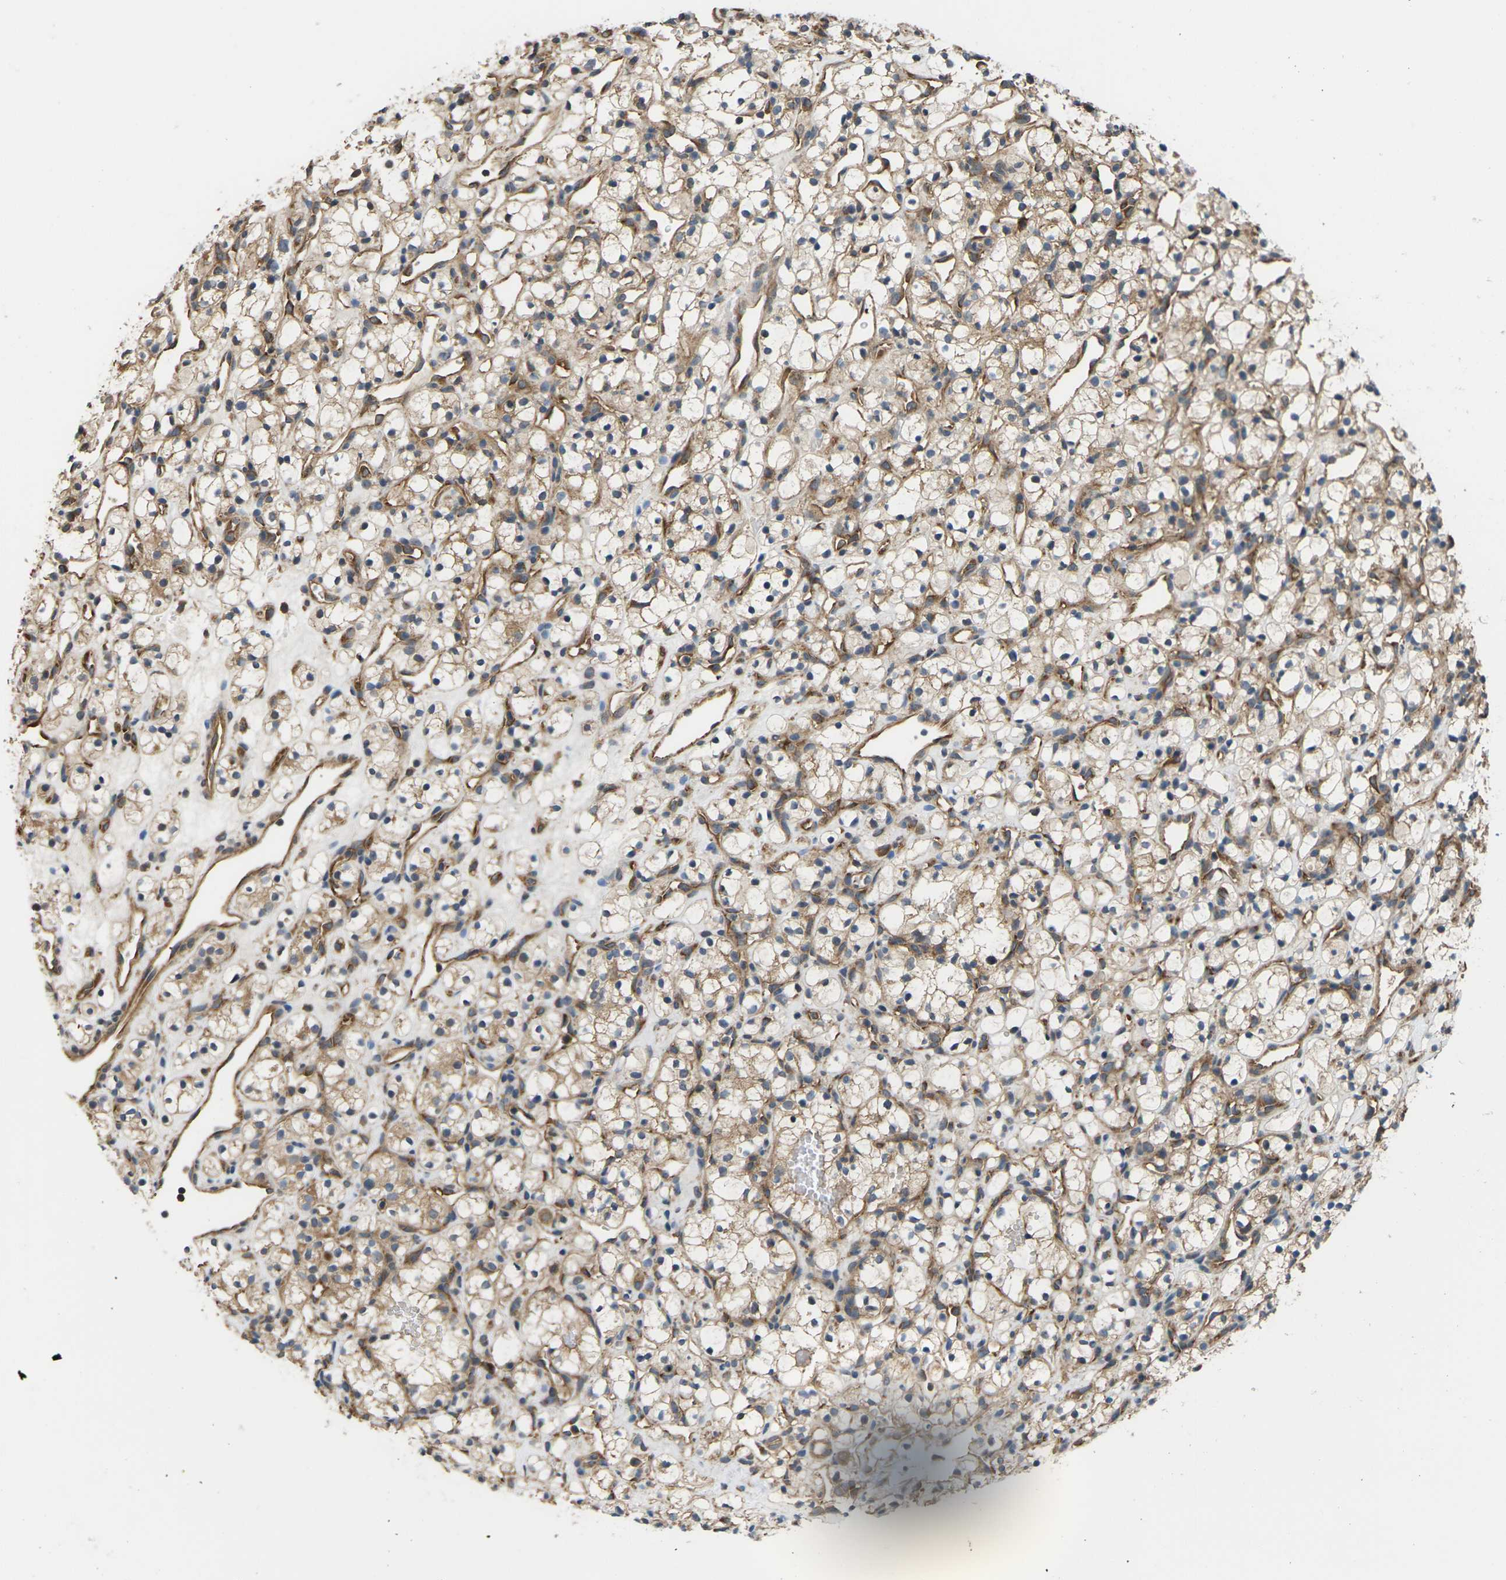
{"staining": {"intensity": "moderate", "quantity": "25%-75%", "location": "cytoplasmic/membranous"}, "tissue": "renal cancer", "cell_type": "Tumor cells", "image_type": "cancer", "snomed": [{"axis": "morphology", "description": "Adenocarcinoma, NOS"}, {"axis": "topography", "description": "Kidney"}], "caption": "The micrograph demonstrates a brown stain indicating the presence of a protein in the cytoplasmic/membranous of tumor cells in adenocarcinoma (renal). Ihc stains the protein in brown and the nuclei are stained blue.", "gene": "NRAS", "patient": {"sex": "female", "age": 60}}